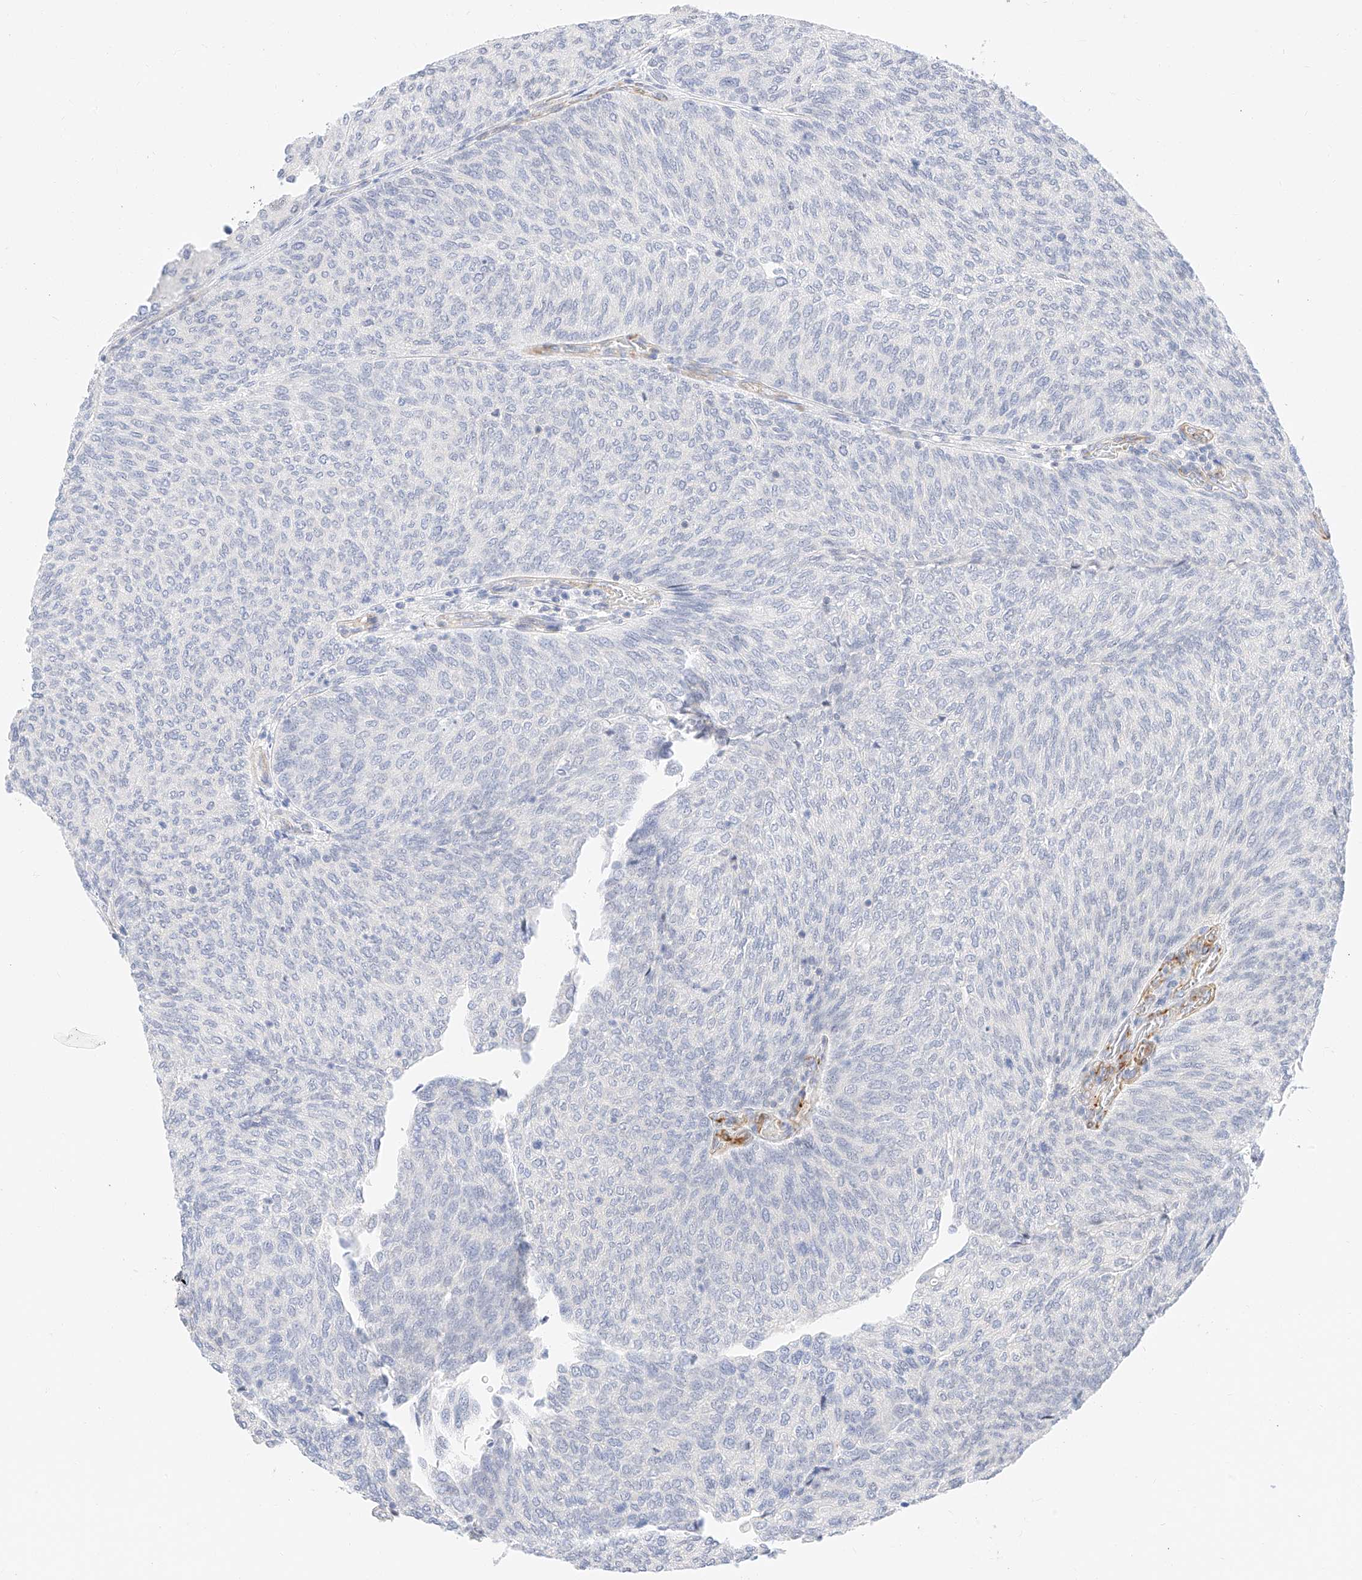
{"staining": {"intensity": "negative", "quantity": "none", "location": "none"}, "tissue": "urothelial cancer", "cell_type": "Tumor cells", "image_type": "cancer", "snomed": [{"axis": "morphology", "description": "Urothelial carcinoma, Low grade"}, {"axis": "topography", "description": "Urinary bladder"}], "caption": "DAB immunohistochemical staining of urothelial cancer reveals no significant expression in tumor cells.", "gene": "CDCP2", "patient": {"sex": "female", "age": 79}}